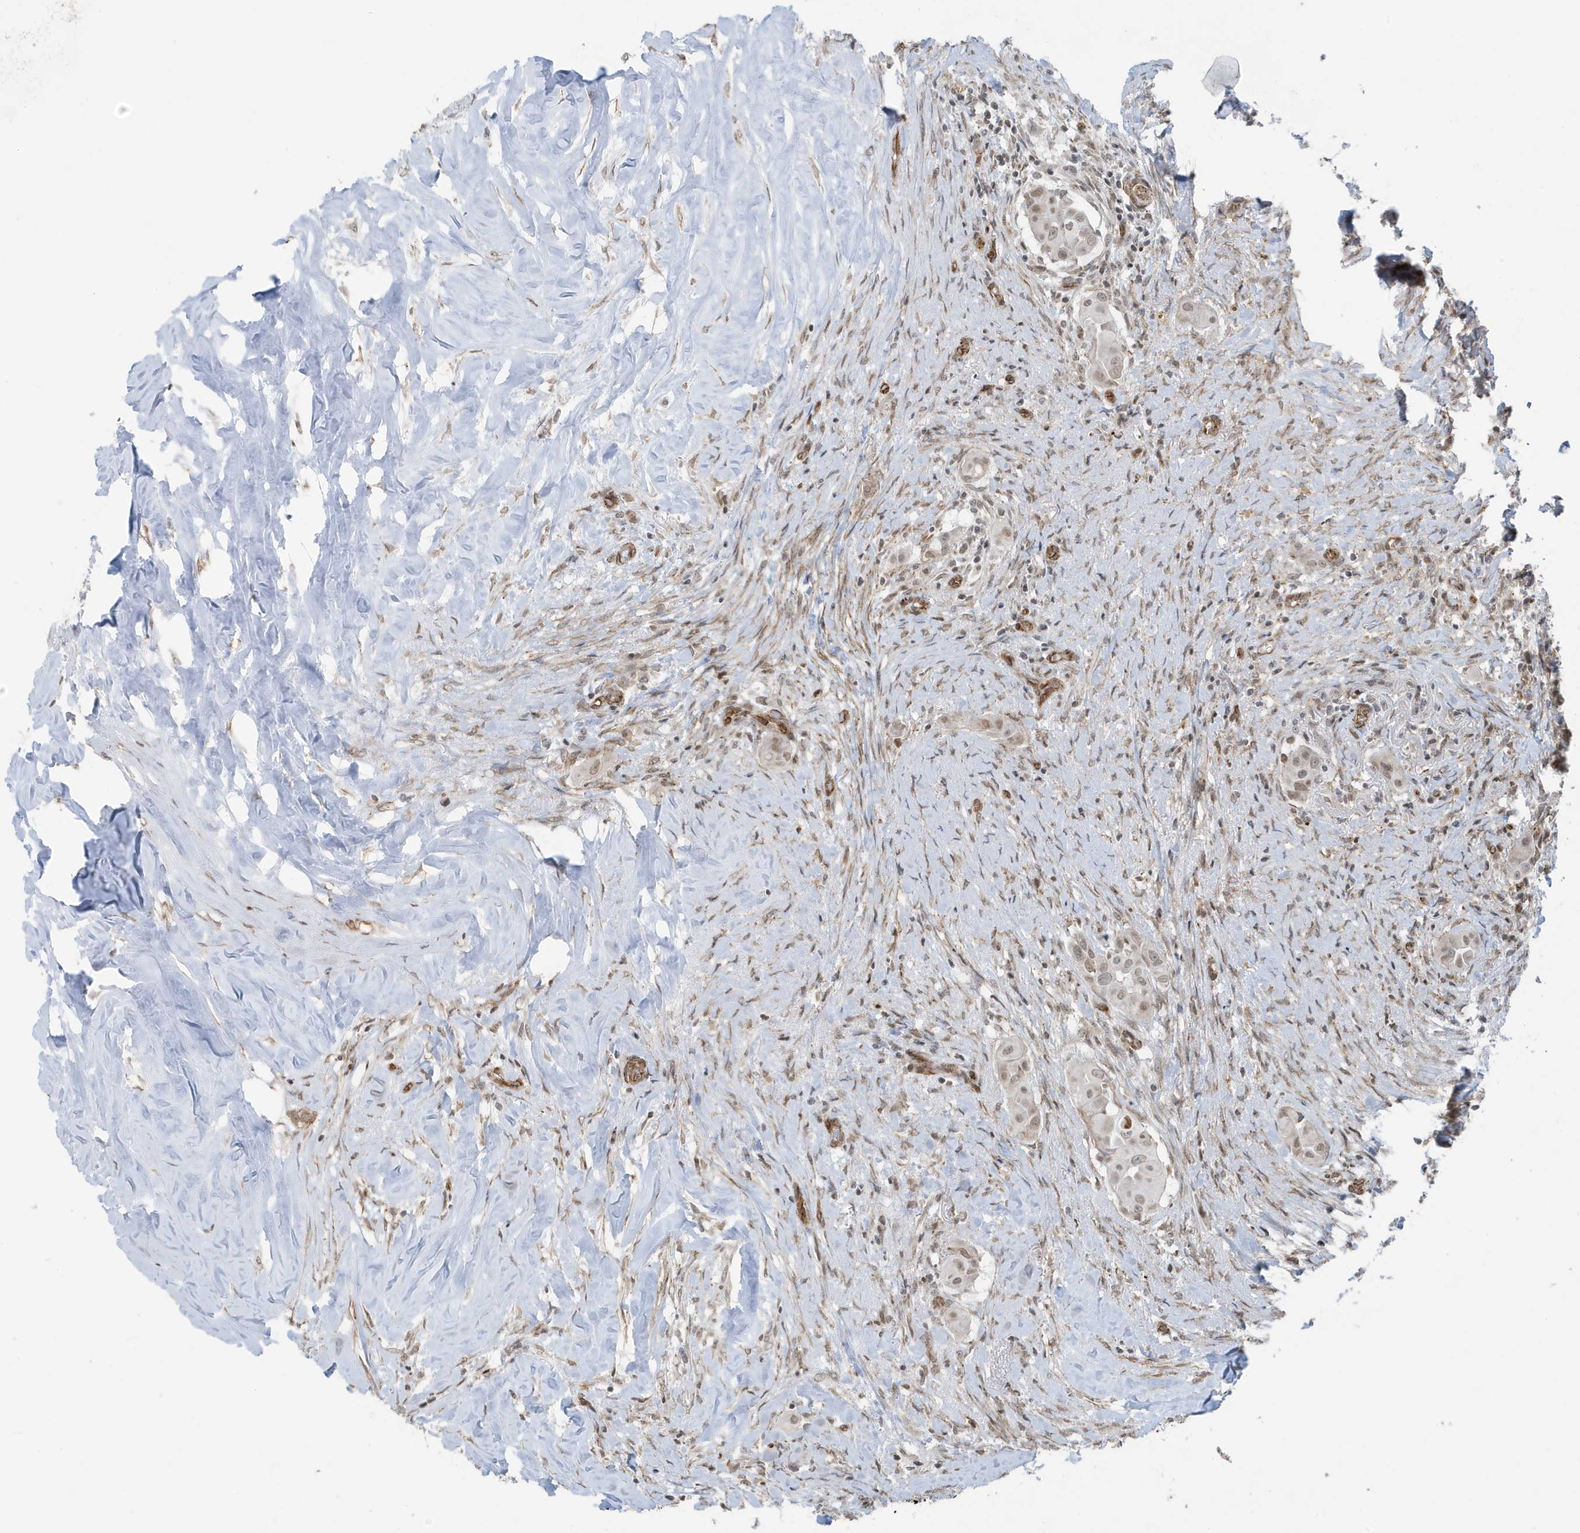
{"staining": {"intensity": "weak", "quantity": ">75%", "location": "nuclear"}, "tissue": "thyroid cancer", "cell_type": "Tumor cells", "image_type": "cancer", "snomed": [{"axis": "morphology", "description": "Papillary adenocarcinoma, NOS"}, {"axis": "topography", "description": "Thyroid gland"}], "caption": "Immunohistochemical staining of human thyroid cancer demonstrates low levels of weak nuclear protein positivity in approximately >75% of tumor cells.", "gene": "CHCHD4", "patient": {"sex": "female", "age": 59}}